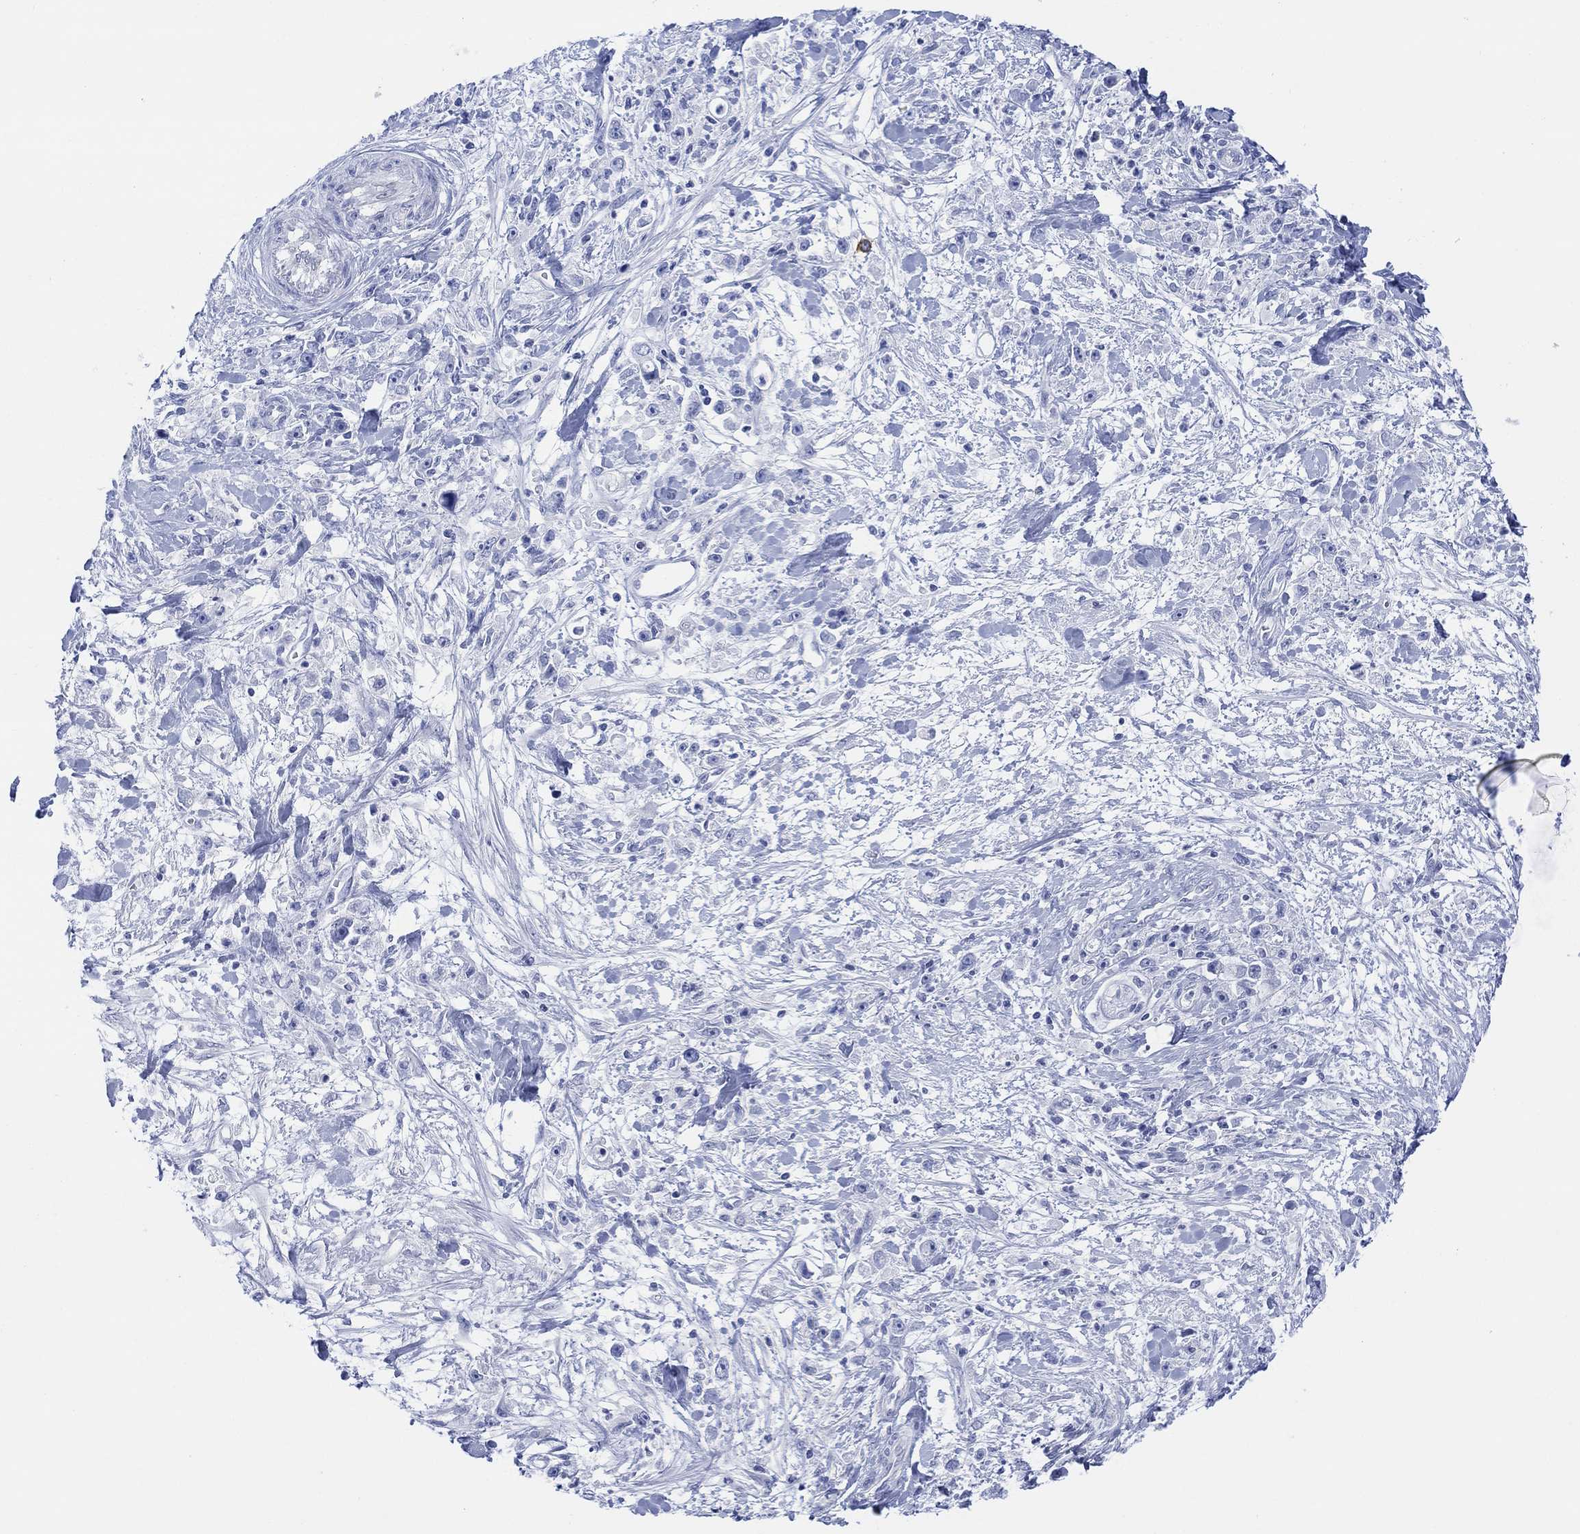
{"staining": {"intensity": "negative", "quantity": "none", "location": "none"}, "tissue": "stomach cancer", "cell_type": "Tumor cells", "image_type": "cancer", "snomed": [{"axis": "morphology", "description": "Adenocarcinoma, NOS"}, {"axis": "topography", "description": "Stomach"}], "caption": "Micrograph shows no significant protein positivity in tumor cells of stomach cancer (adenocarcinoma).", "gene": "GNG13", "patient": {"sex": "female", "age": 59}}